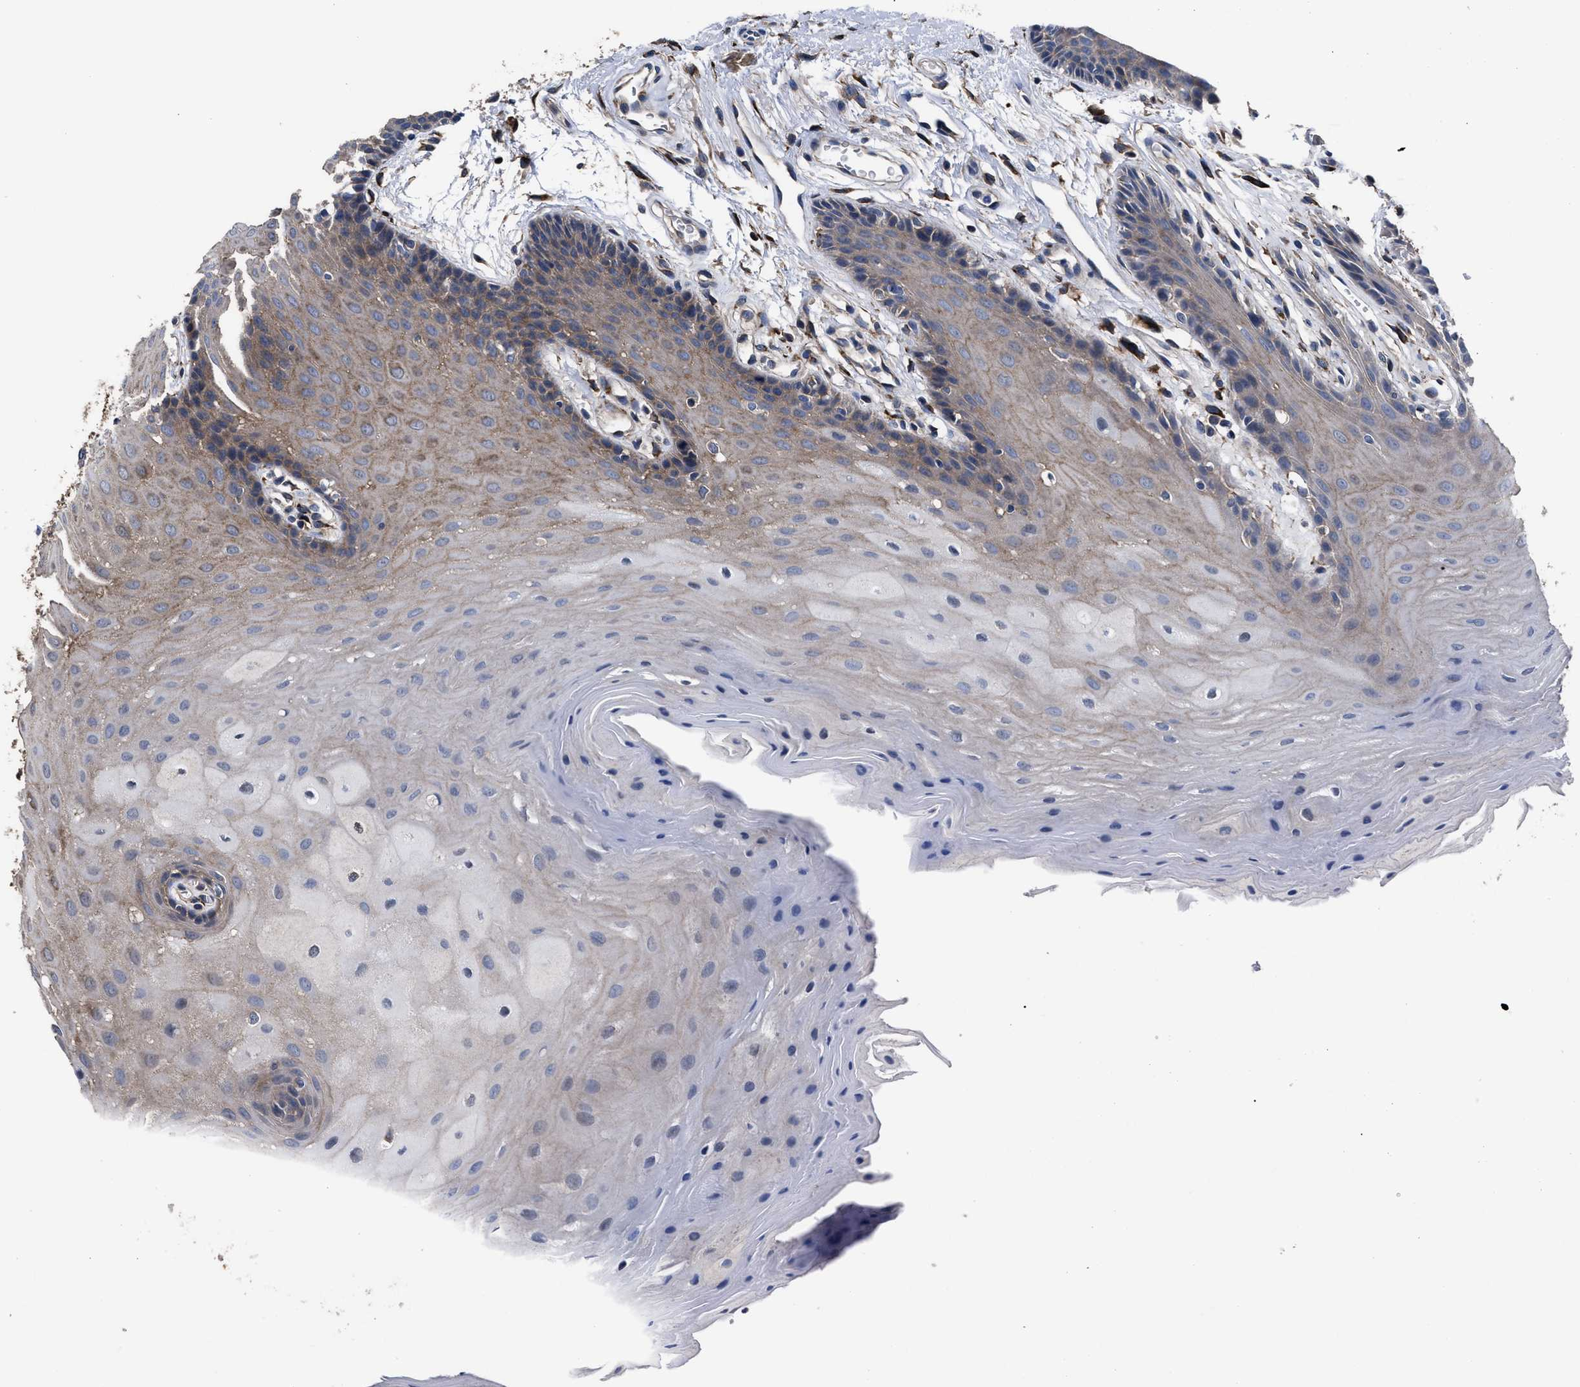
{"staining": {"intensity": "moderate", "quantity": "25%-75%", "location": "cytoplasmic/membranous"}, "tissue": "oral mucosa", "cell_type": "Squamous epithelial cells", "image_type": "normal", "snomed": [{"axis": "morphology", "description": "Normal tissue, NOS"}, {"axis": "morphology", "description": "Squamous cell carcinoma, NOS"}, {"axis": "topography", "description": "Oral tissue"}, {"axis": "topography", "description": "Head-Neck"}], "caption": "Immunohistochemistry micrograph of benign oral mucosa: oral mucosa stained using IHC demonstrates medium levels of moderate protein expression localized specifically in the cytoplasmic/membranous of squamous epithelial cells, appearing as a cytoplasmic/membranous brown color.", "gene": "SQLE", "patient": {"sex": "male", "age": 71}}